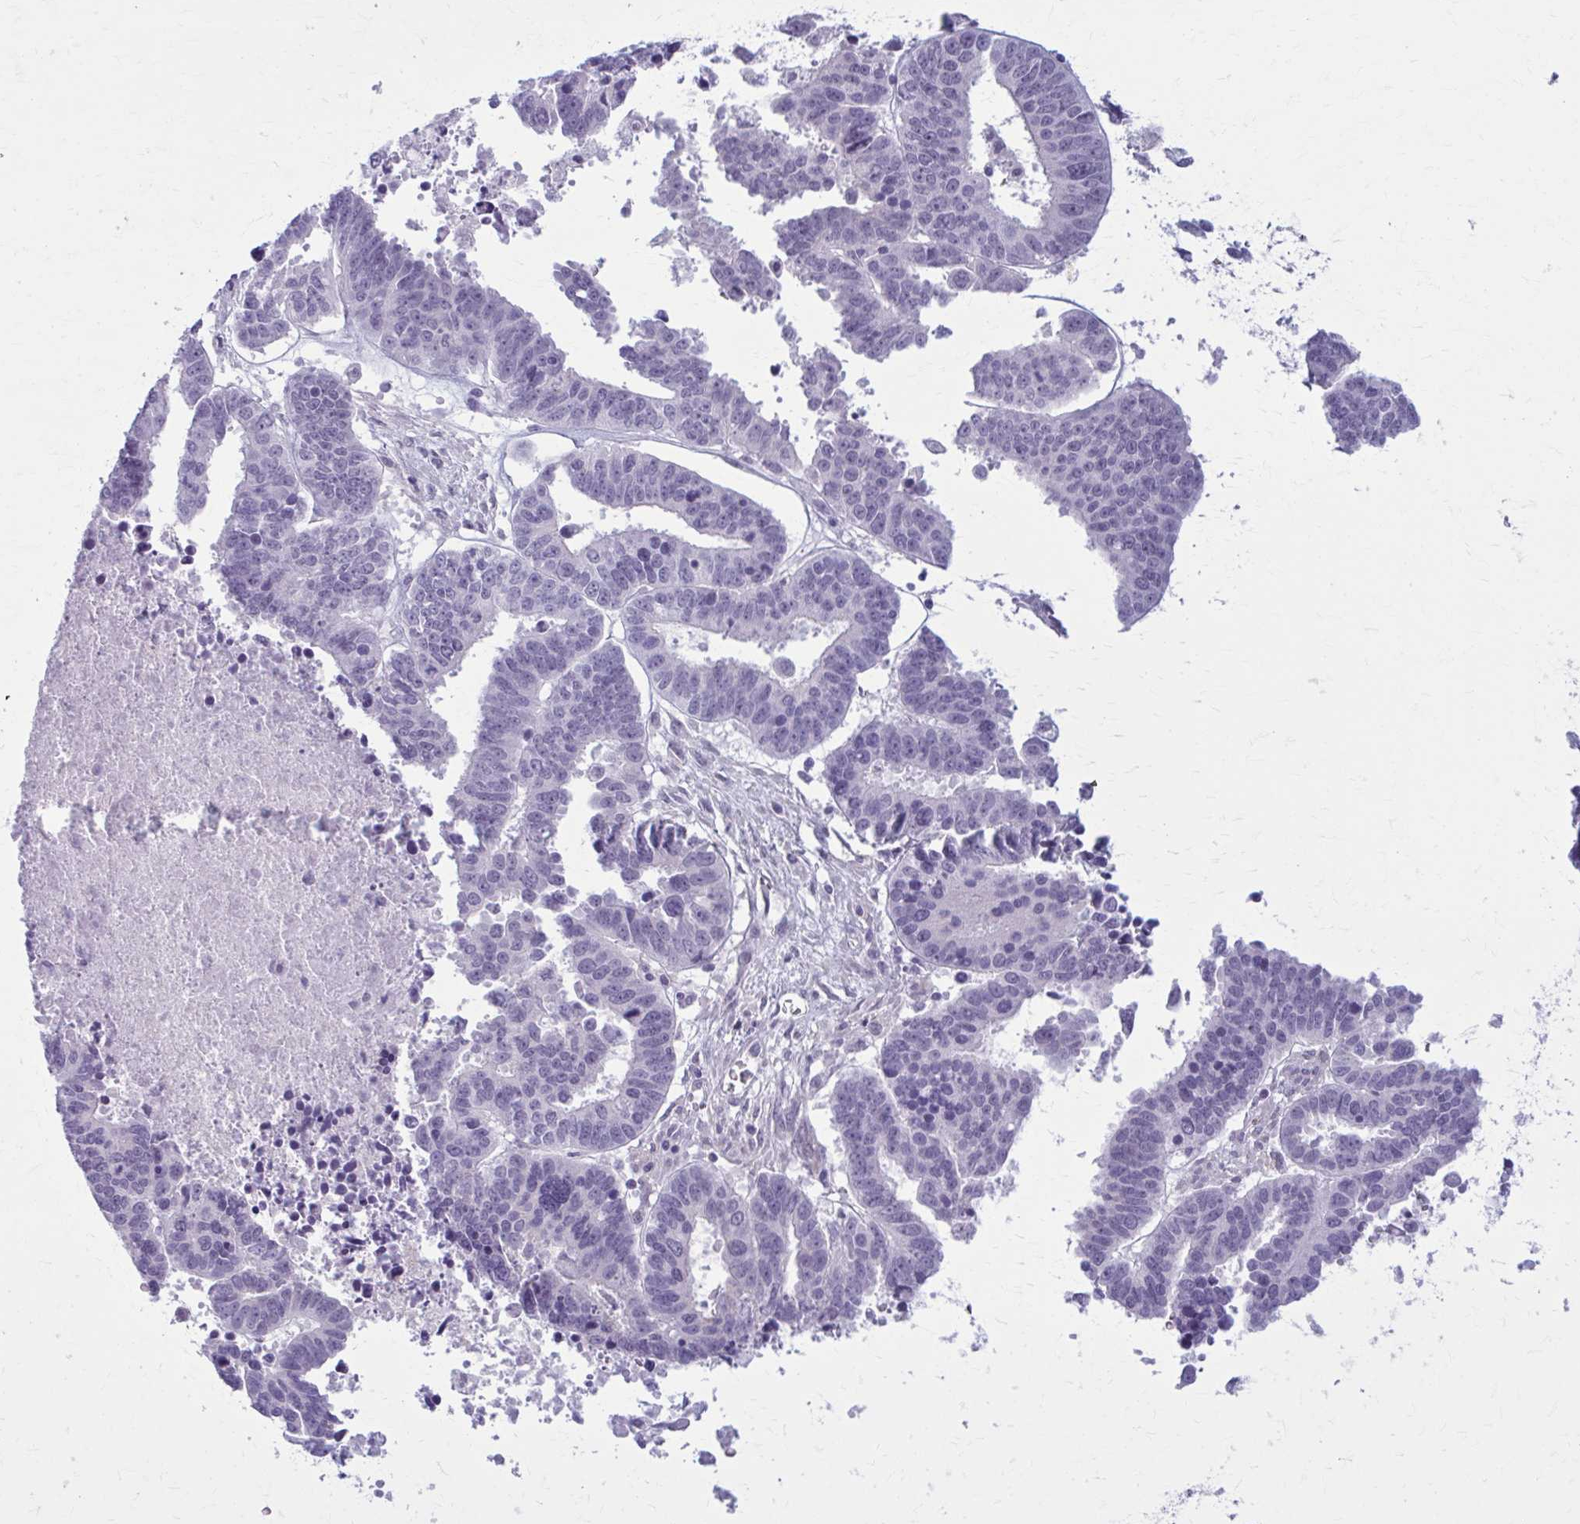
{"staining": {"intensity": "negative", "quantity": "none", "location": "none"}, "tissue": "ovarian cancer", "cell_type": "Tumor cells", "image_type": "cancer", "snomed": [{"axis": "morphology", "description": "Carcinoma, endometroid"}, {"axis": "morphology", "description": "Cystadenocarcinoma, serous, NOS"}, {"axis": "topography", "description": "Ovary"}], "caption": "Immunohistochemistry image of neoplastic tissue: ovarian serous cystadenocarcinoma stained with DAB (3,3'-diaminobenzidine) demonstrates no significant protein staining in tumor cells.", "gene": "NUMBL", "patient": {"sex": "female", "age": 45}}